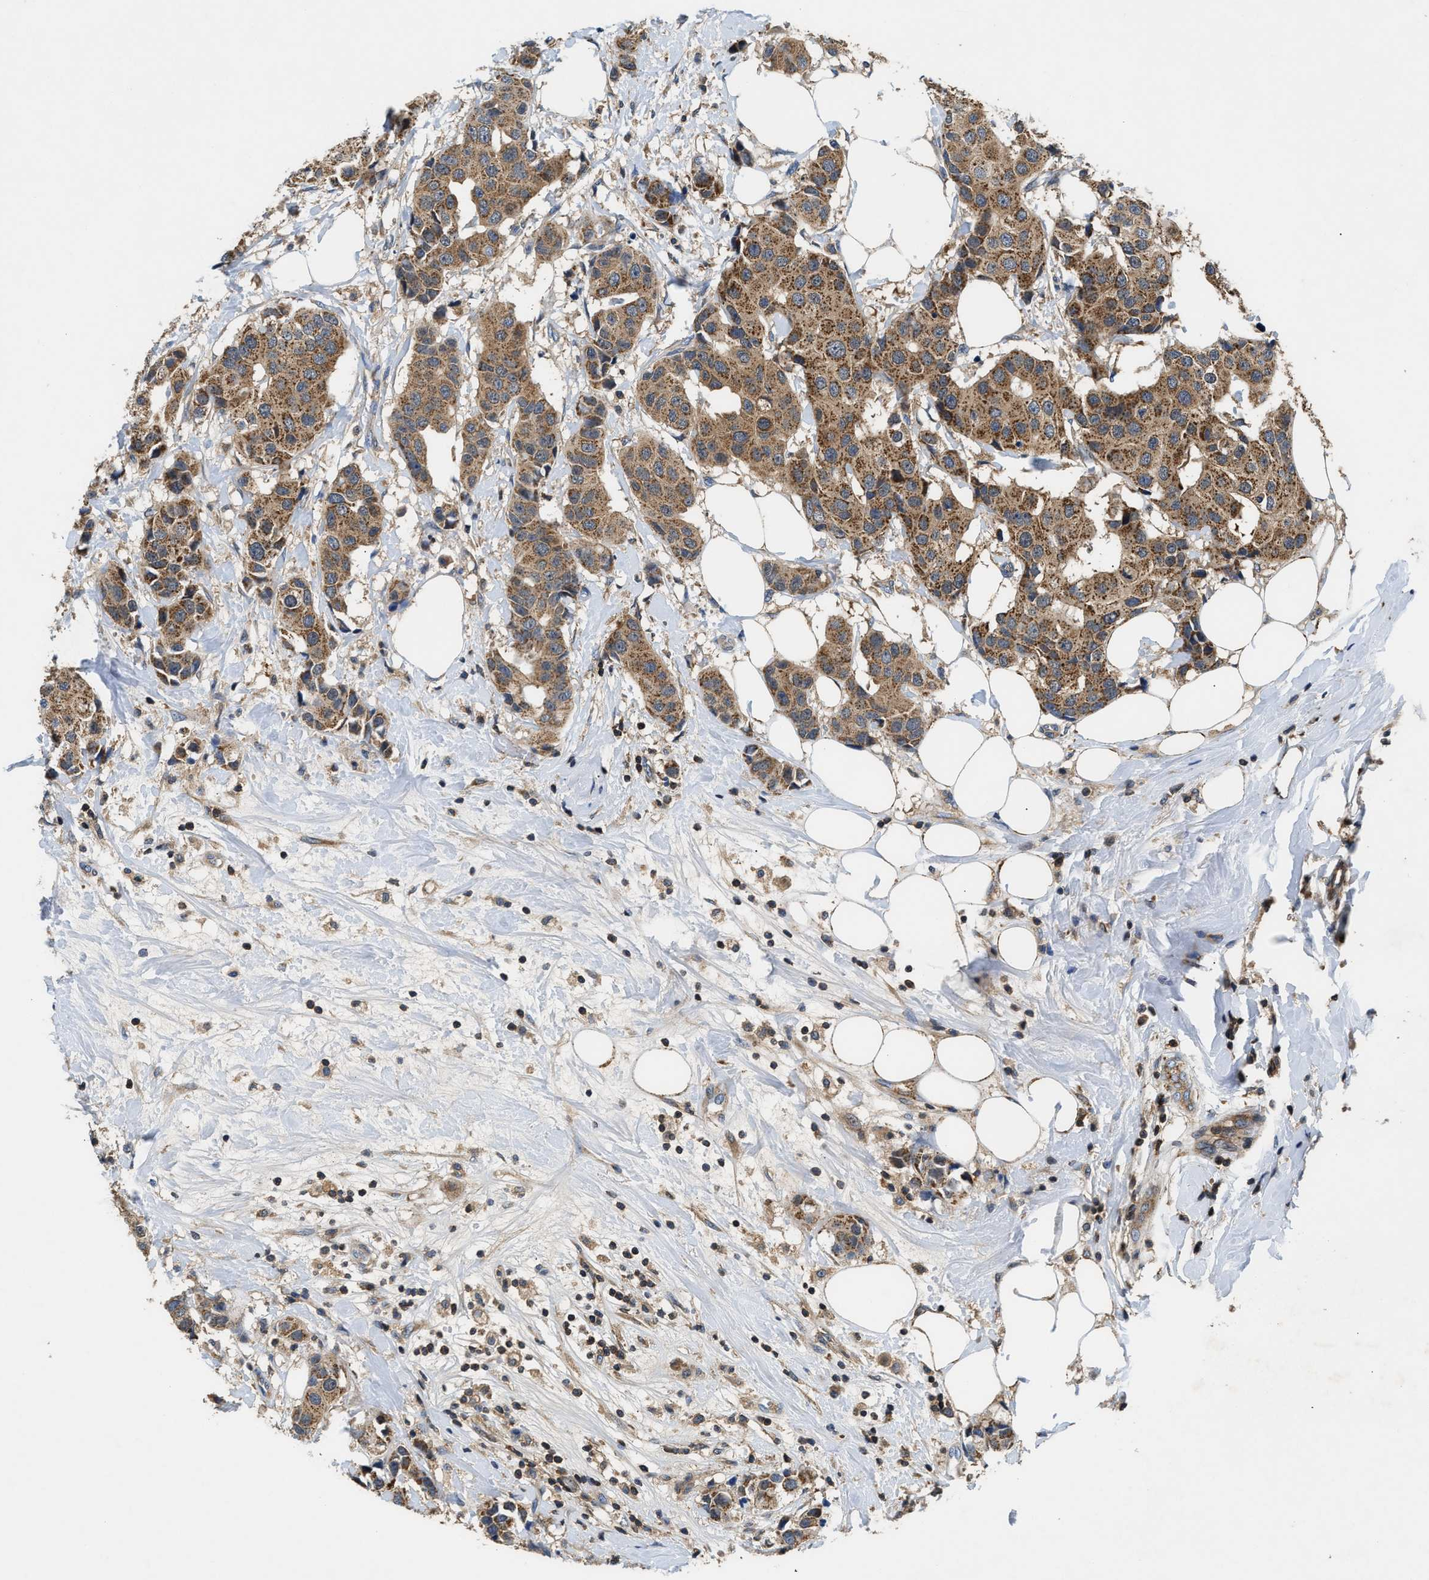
{"staining": {"intensity": "moderate", "quantity": ">75%", "location": "cytoplasmic/membranous"}, "tissue": "breast cancer", "cell_type": "Tumor cells", "image_type": "cancer", "snomed": [{"axis": "morphology", "description": "Normal tissue, NOS"}, {"axis": "morphology", "description": "Duct carcinoma"}, {"axis": "topography", "description": "Breast"}], "caption": "Tumor cells display moderate cytoplasmic/membranous positivity in about >75% of cells in breast cancer. (DAB (3,3'-diaminobenzidine) = brown stain, brightfield microscopy at high magnification).", "gene": "CCM2", "patient": {"sex": "female", "age": 39}}